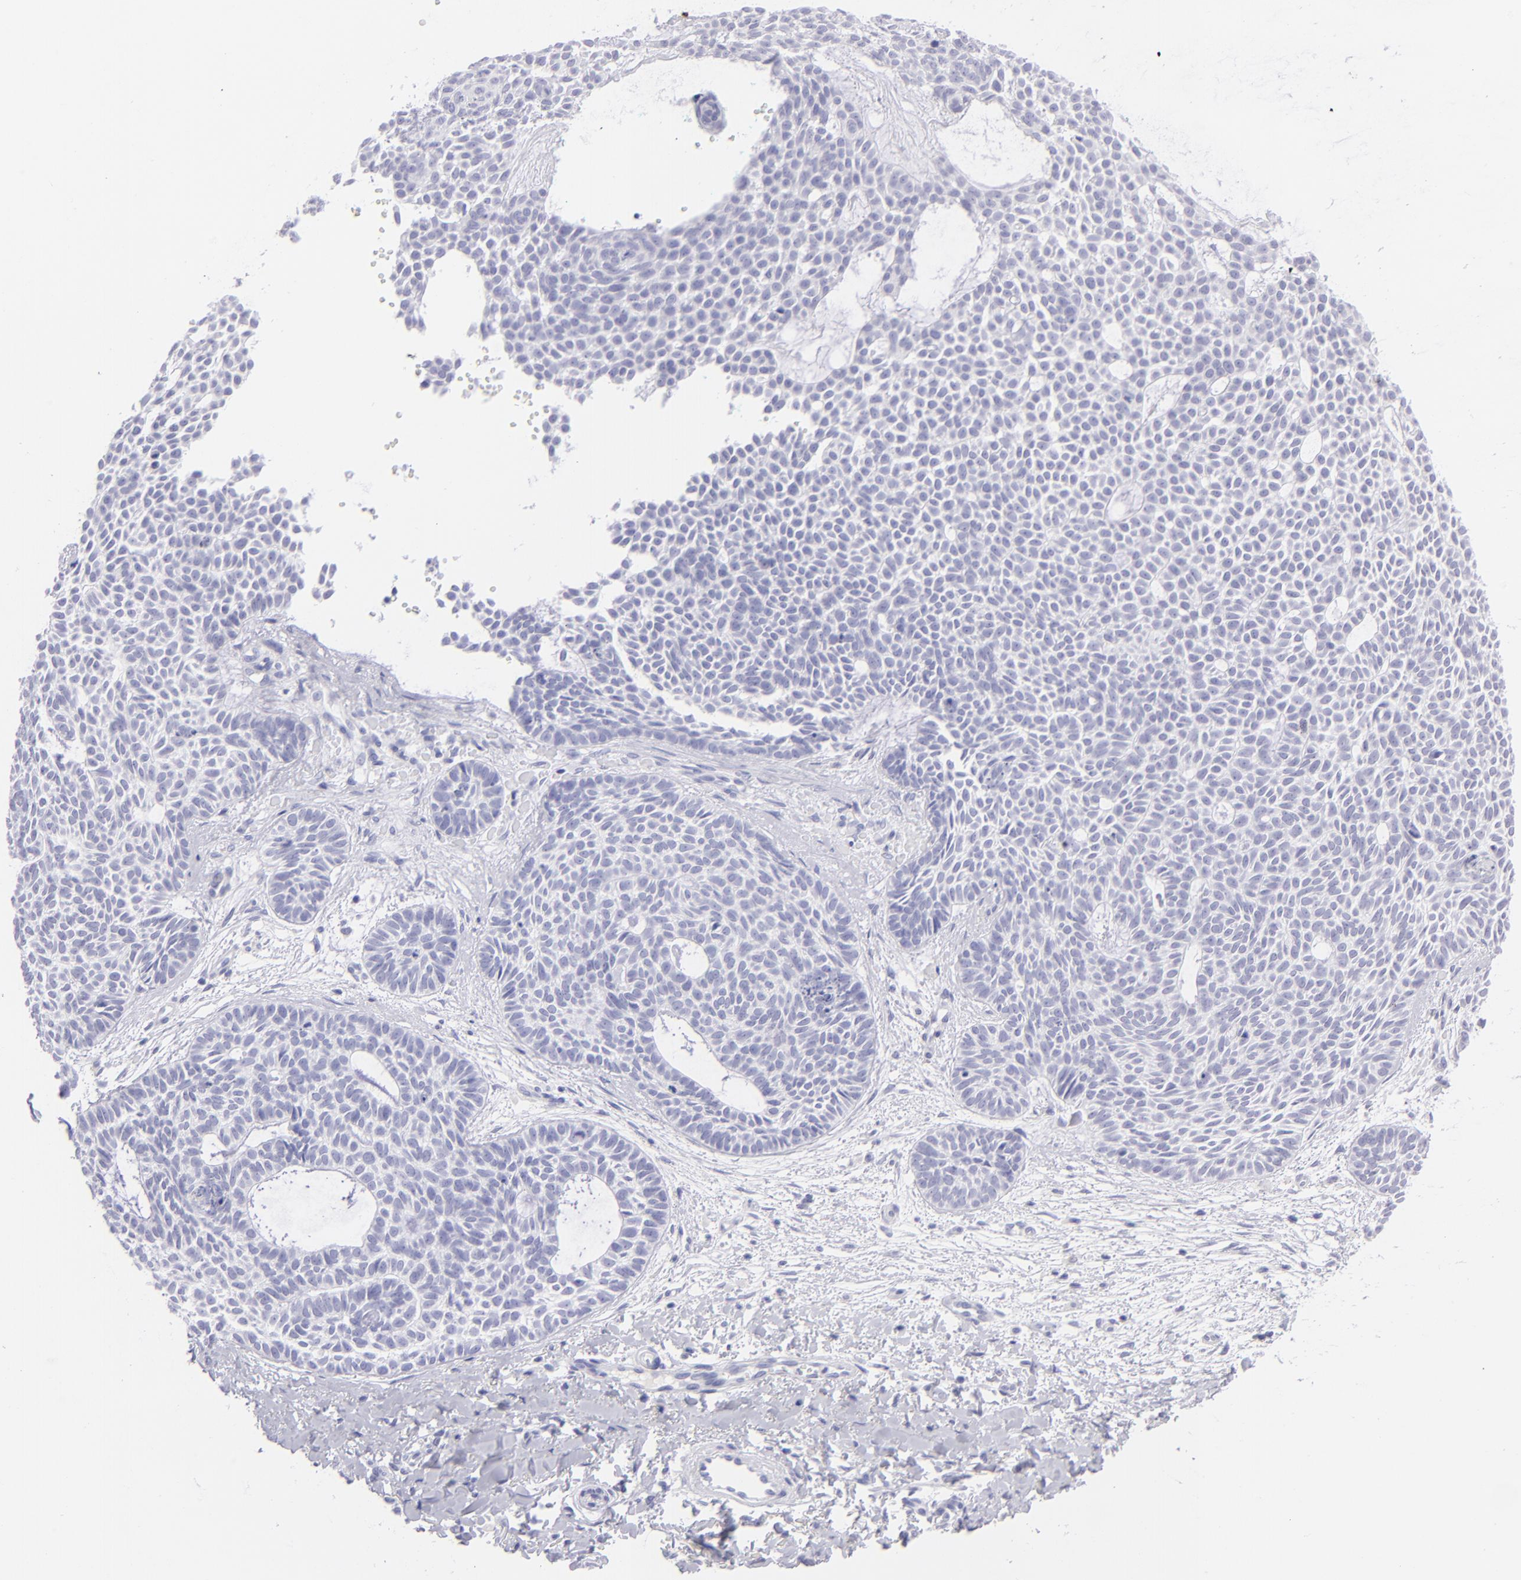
{"staining": {"intensity": "negative", "quantity": "none", "location": "none"}, "tissue": "skin cancer", "cell_type": "Tumor cells", "image_type": "cancer", "snomed": [{"axis": "morphology", "description": "Basal cell carcinoma"}, {"axis": "topography", "description": "Skin"}], "caption": "Immunohistochemistry (IHC) histopathology image of basal cell carcinoma (skin) stained for a protein (brown), which displays no staining in tumor cells.", "gene": "SLC1A2", "patient": {"sex": "male", "age": 75}}